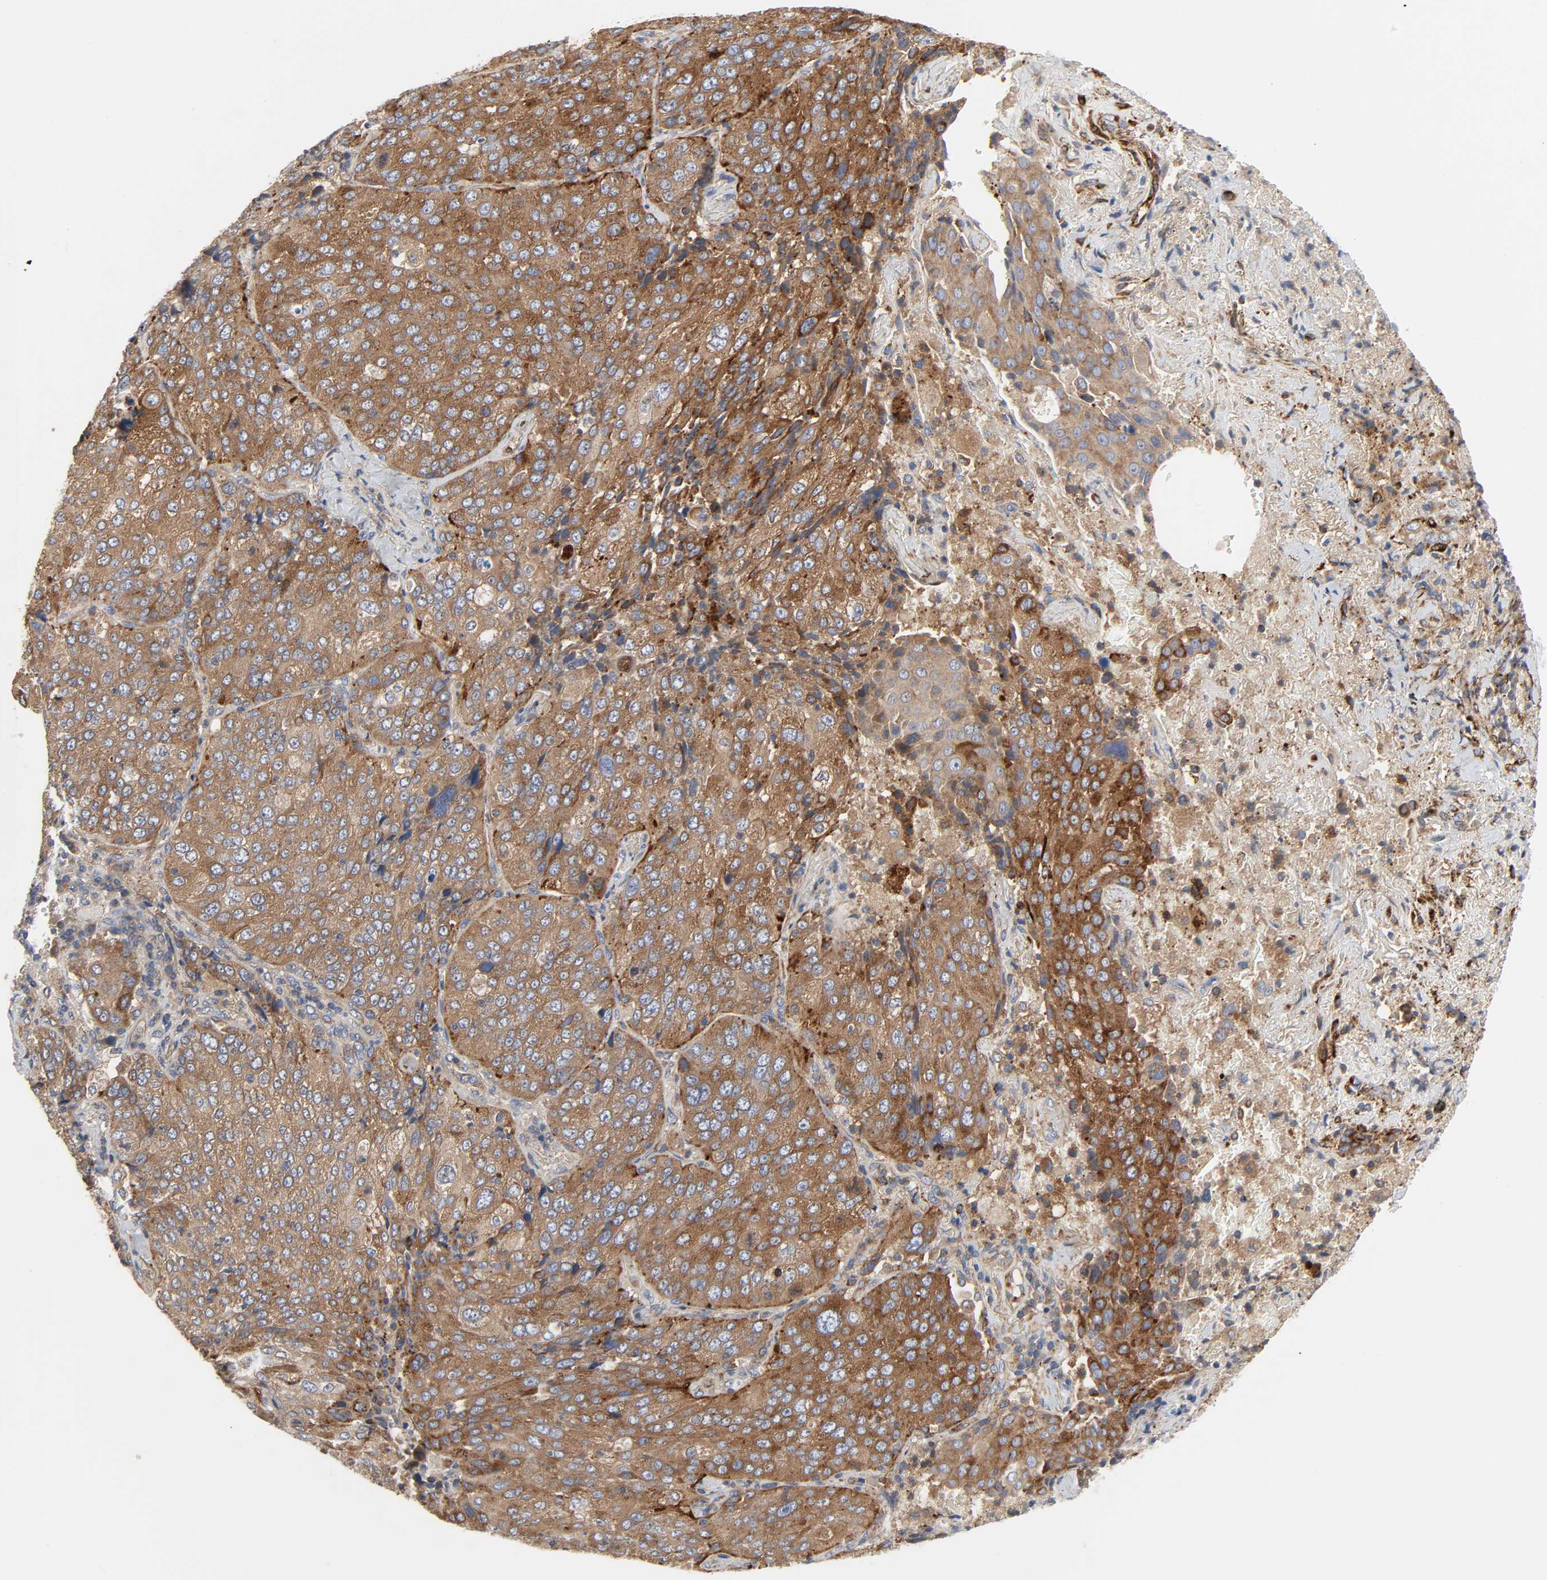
{"staining": {"intensity": "strong", "quantity": ">75%", "location": "cytoplasmic/membranous"}, "tissue": "lung cancer", "cell_type": "Tumor cells", "image_type": "cancer", "snomed": [{"axis": "morphology", "description": "Squamous cell carcinoma, NOS"}, {"axis": "topography", "description": "Lung"}], "caption": "Lung cancer (squamous cell carcinoma) stained for a protein (brown) shows strong cytoplasmic/membranous positive expression in about >75% of tumor cells.", "gene": "ARHGAP1", "patient": {"sex": "male", "age": 54}}